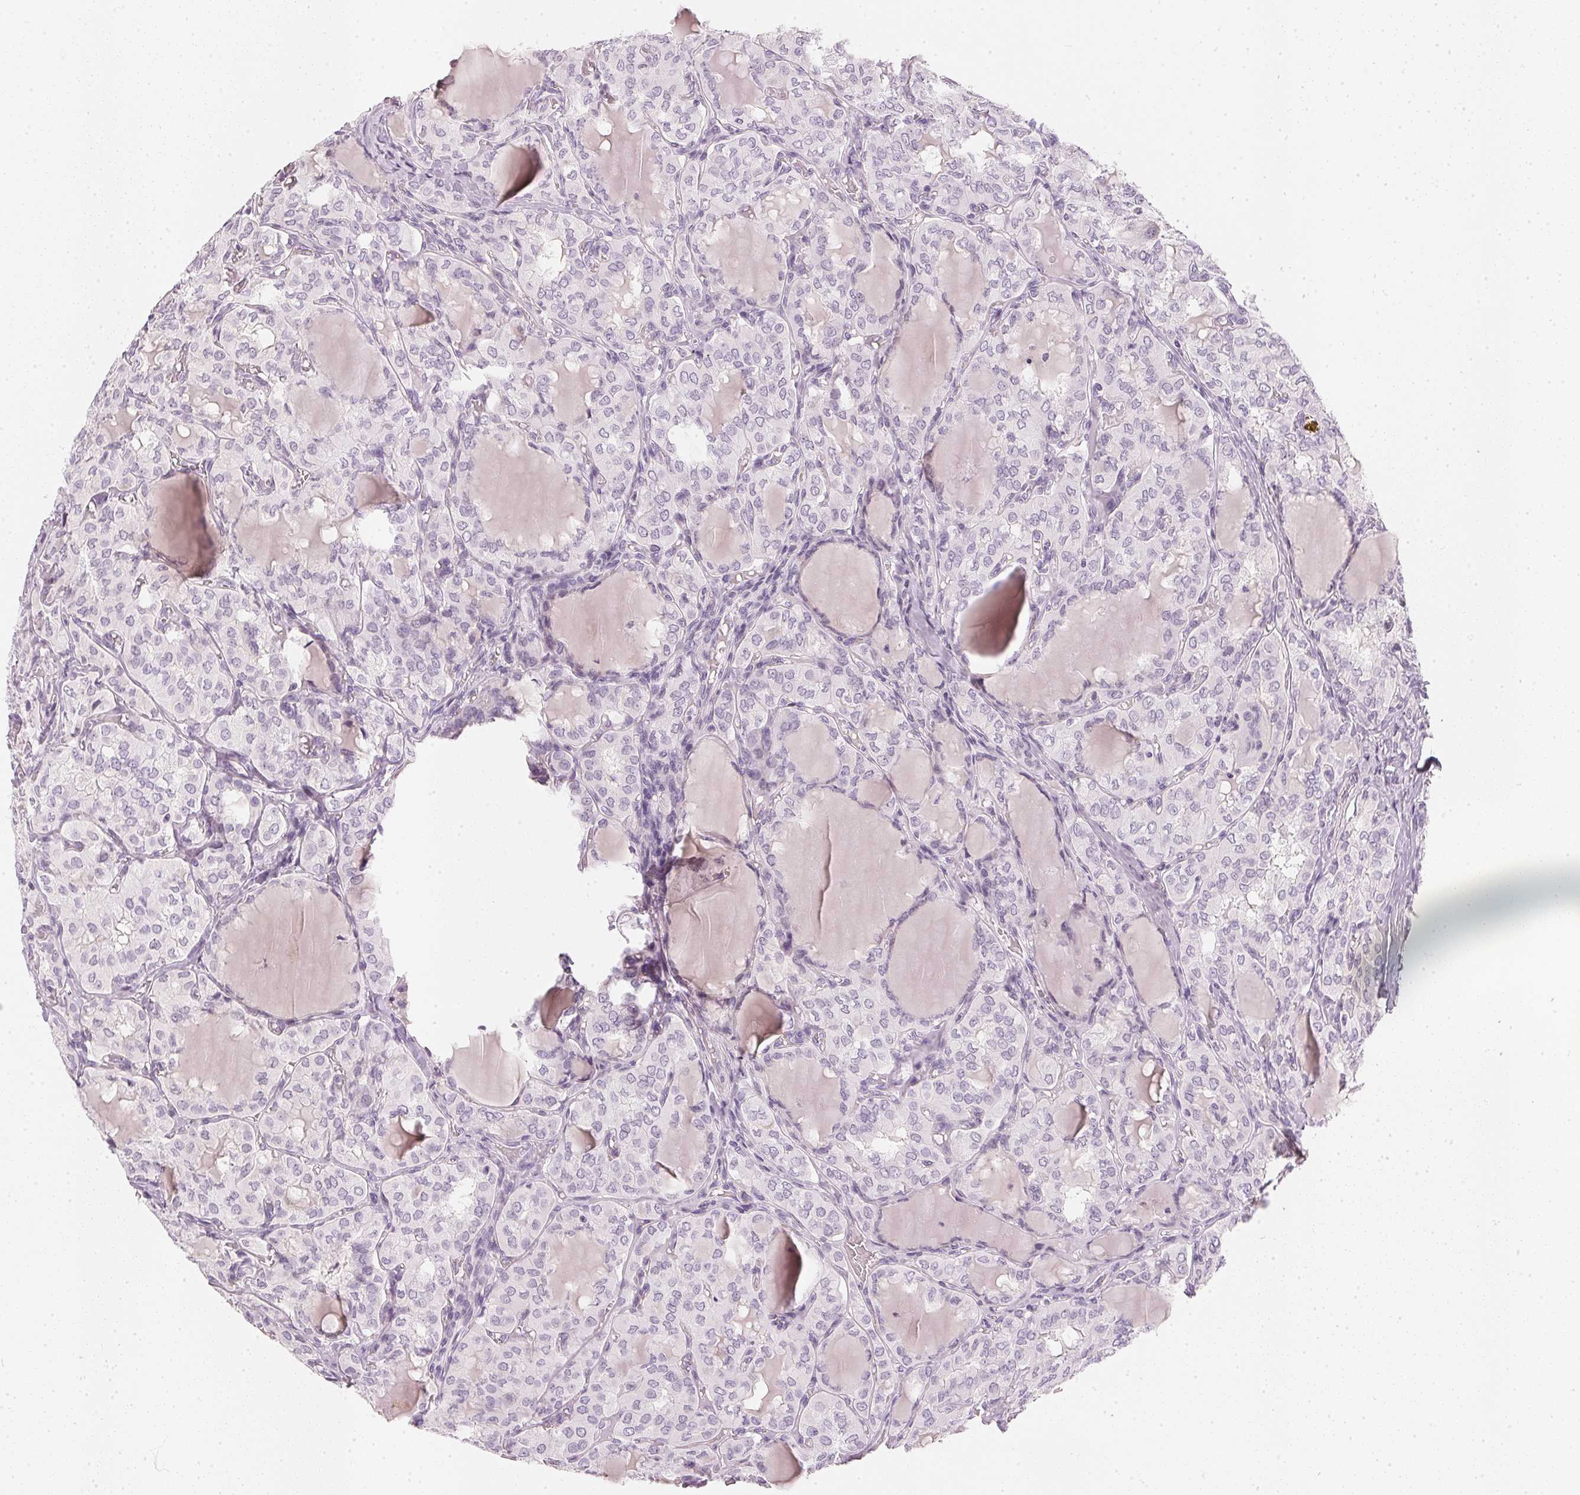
{"staining": {"intensity": "negative", "quantity": "none", "location": "none"}, "tissue": "thyroid cancer", "cell_type": "Tumor cells", "image_type": "cancer", "snomed": [{"axis": "morphology", "description": "Papillary adenocarcinoma, NOS"}, {"axis": "topography", "description": "Thyroid gland"}], "caption": "Immunohistochemistry photomicrograph of human papillary adenocarcinoma (thyroid) stained for a protein (brown), which reveals no staining in tumor cells.", "gene": "CHST4", "patient": {"sex": "male", "age": 20}}